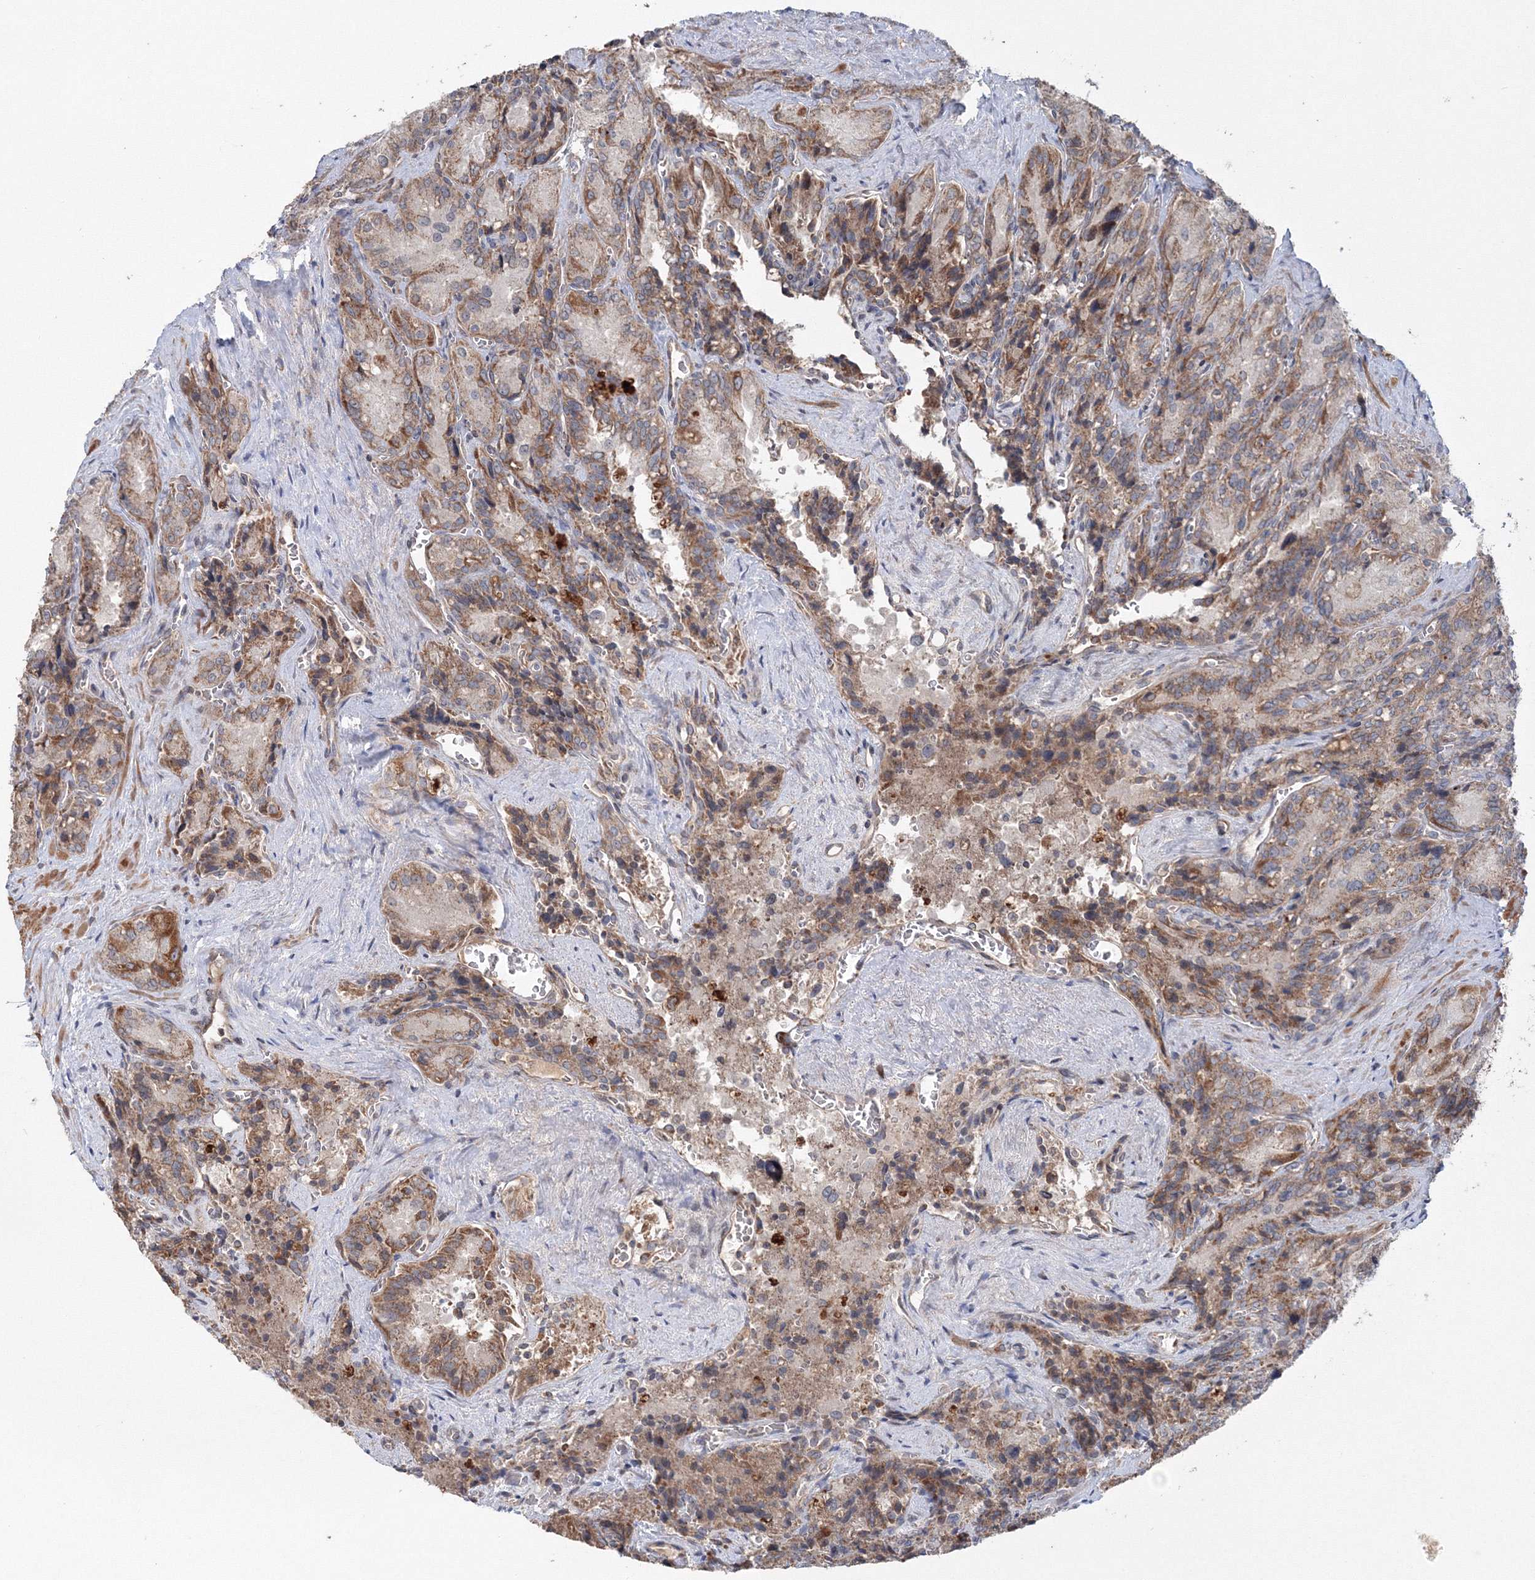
{"staining": {"intensity": "moderate", "quantity": ">75%", "location": "cytoplasmic/membranous"}, "tissue": "seminal vesicle", "cell_type": "Glandular cells", "image_type": "normal", "snomed": [{"axis": "morphology", "description": "Normal tissue, NOS"}, {"axis": "topography", "description": "Seminal veicle"}], "caption": "IHC staining of normal seminal vesicle, which demonstrates medium levels of moderate cytoplasmic/membranous positivity in about >75% of glandular cells indicating moderate cytoplasmic/membranous protein positivity. The staining was performed using DAB (brown) for protein detection and nuclei were counterstained in hematoxylin (blue).", "gene": "NOA1", "patient": {"sex": "male", "age": 62}}